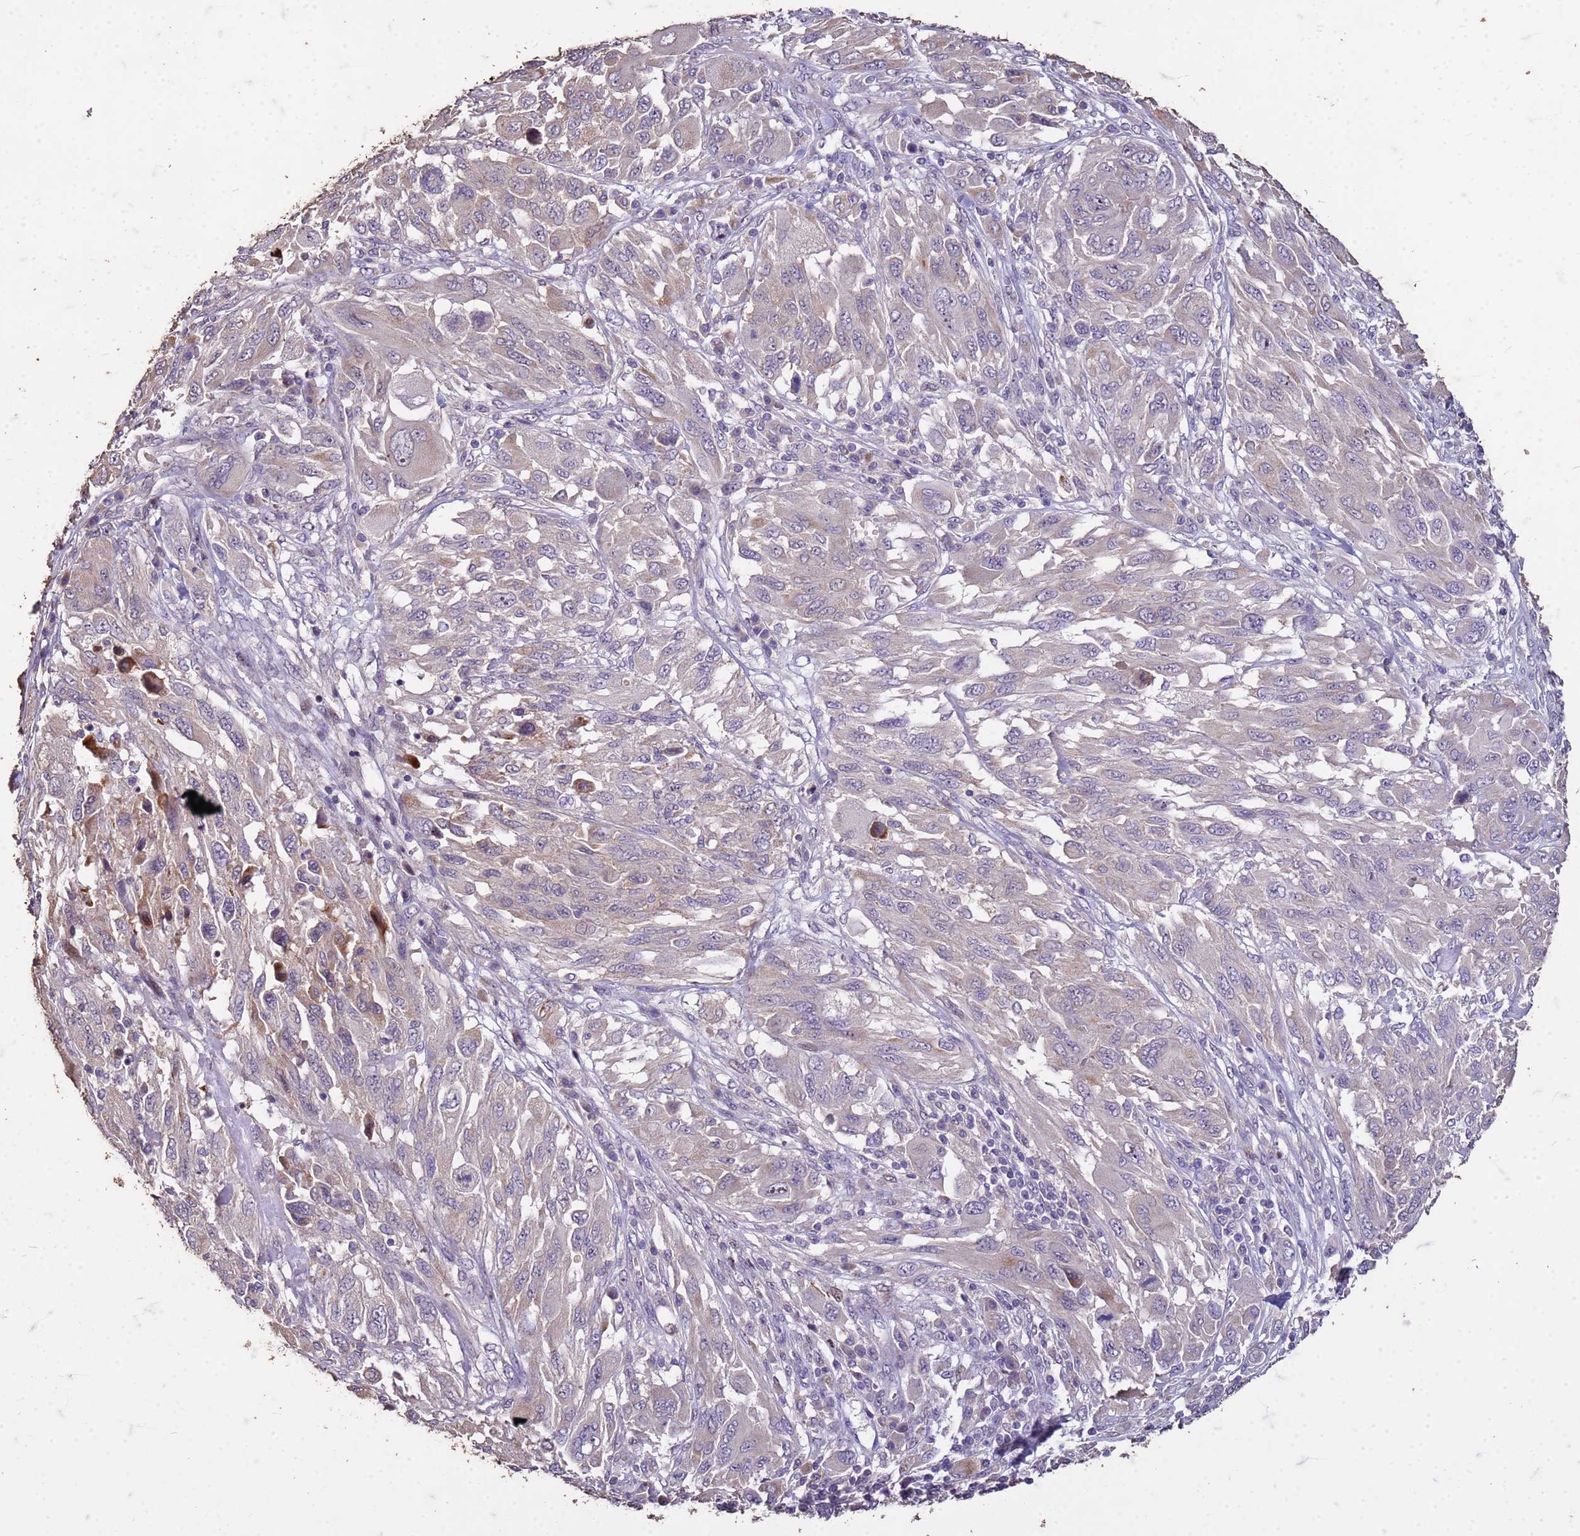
{"staining": {"intensity": "negative", "quantity": "none", "location": "none"}, "tissue": "melanoma", "cell_type": "Tumor cells", "image_type": "cancer", "snomed": [{"axis": "morphology", "description": "Malignant melanoma, NOS"}, {"axis": "topography", "description": "Skin"}], "caption": "Immunohistochemistry (IHC) photomicrograph of neoplastic tissue: human melanoma stained with DAB demonstrates no significant protein positivity in tumor cells. (Immunohistochemistry, brightfield microscopy, high magnification).", "gene": "FAM184B", "patient": {"sex": "female", "age": 91}}